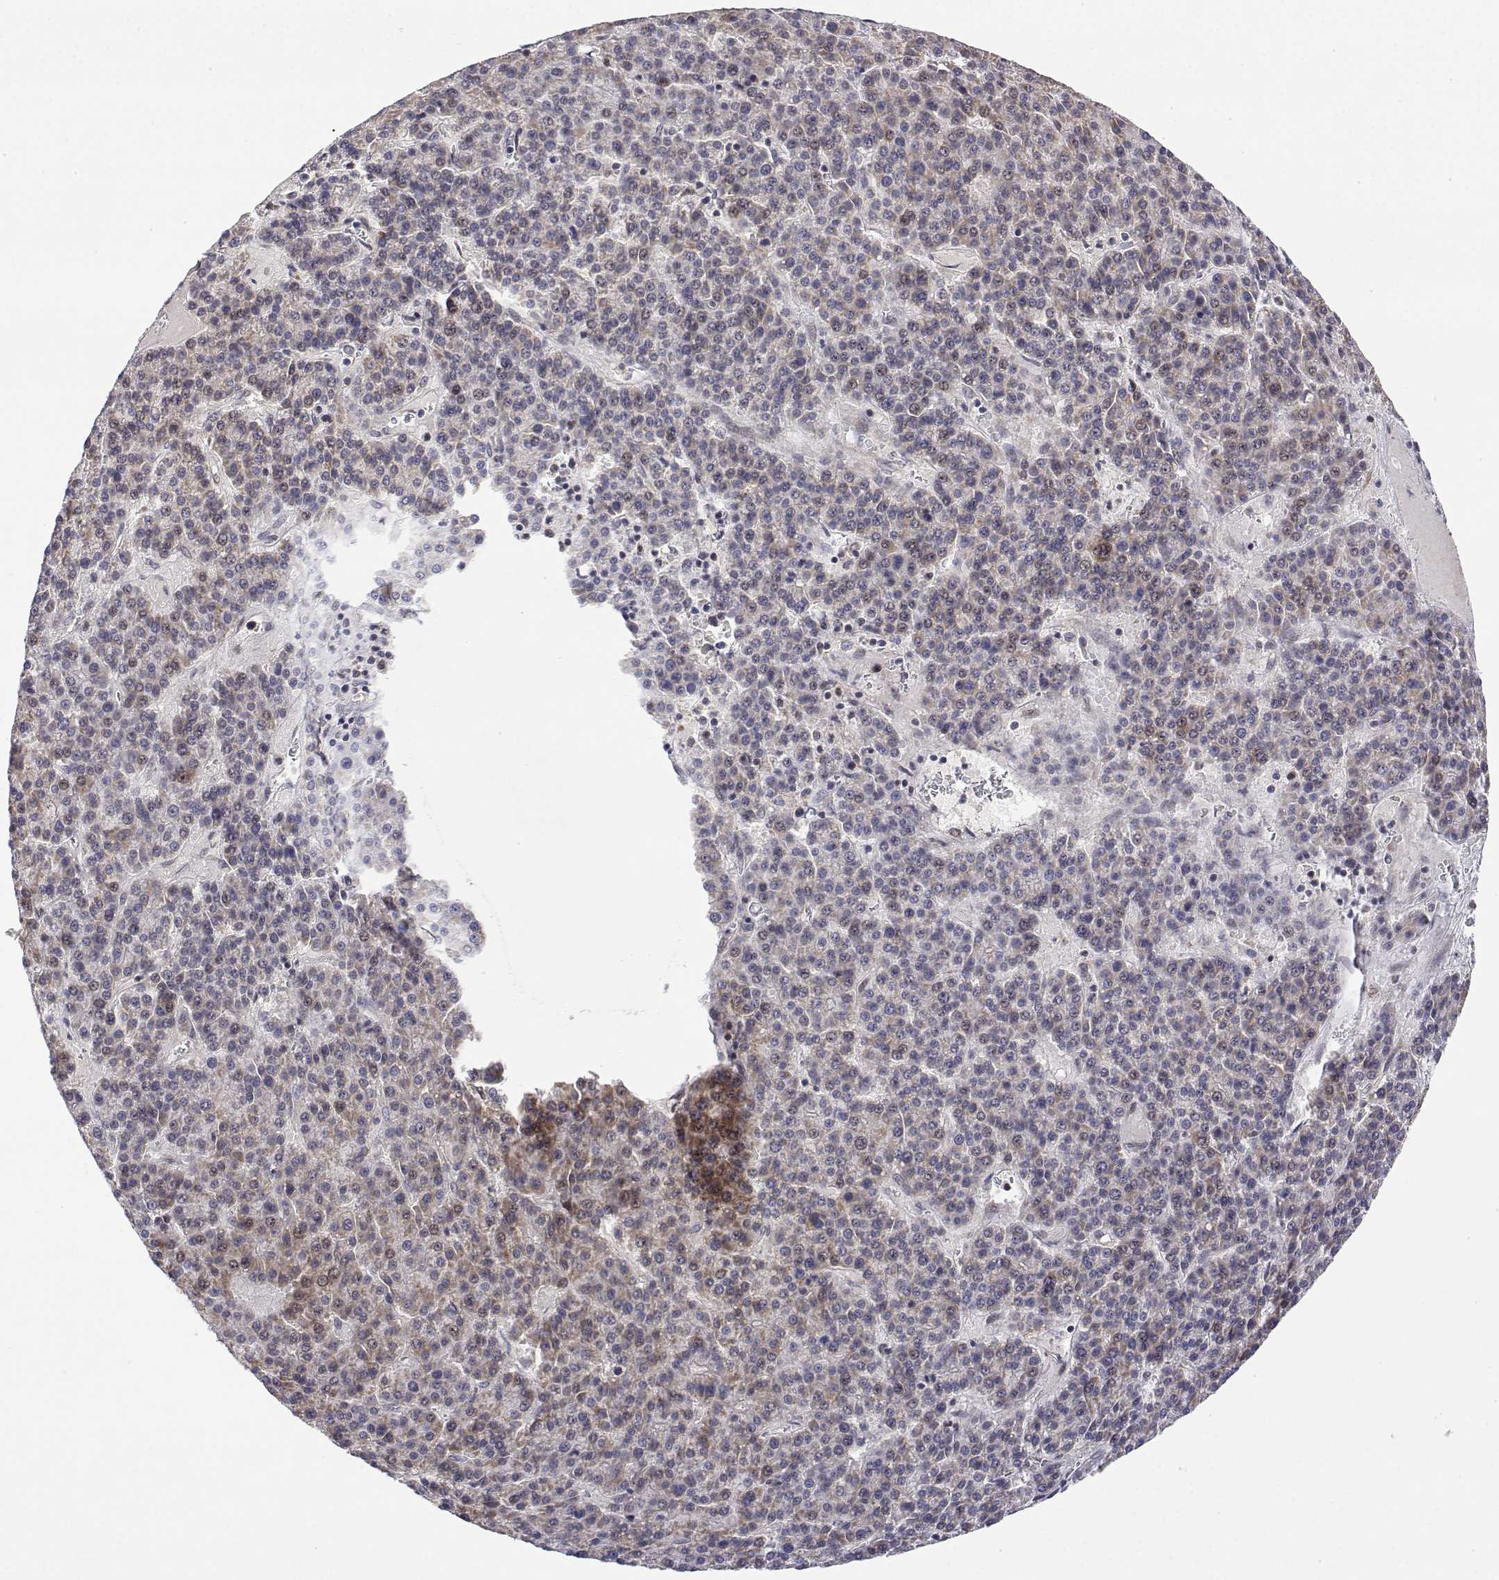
{"staining": {"intensity": "weak", "quantity": "<25%", "location": "cytoplasmic/membranous"}, "tissue": "liver cancer", "cell_type": "Tumor cells", "image_type": "cancer", "snomed": [{"axis": "morphology", "description": "Carcinoma, Hepatocellular, NOS"}, {"axis": "topography", "description": "Liver"}], "caption": "Protein analysis of hepatocellular carcinoma (liver) reveals no significant staining in tumor cells.", "gene": "GADD45GIP1", "patient": {"sex": "female", "age": 58}}